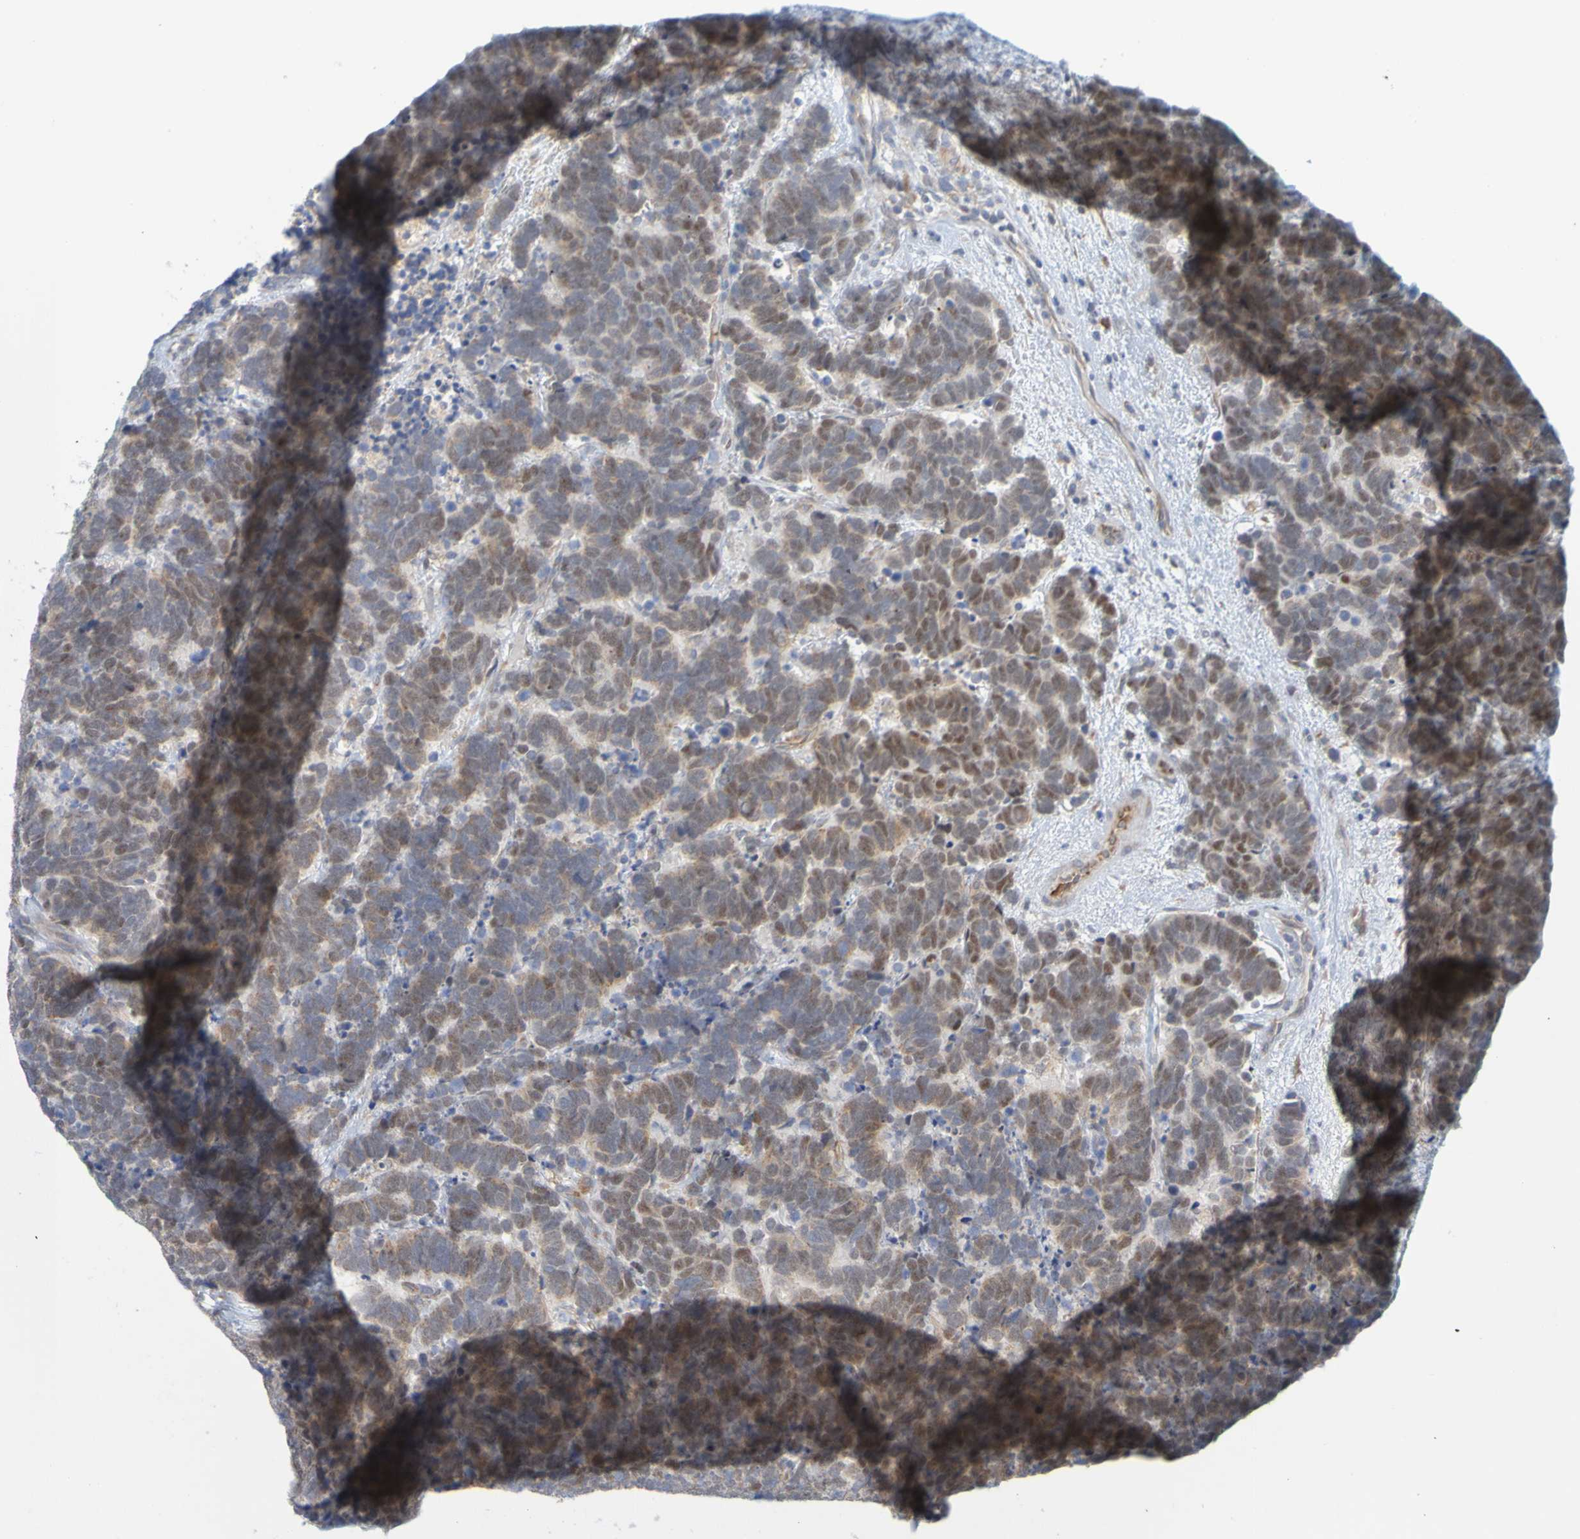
{"staining": {"intensity": "moderate", "quantity": "25%-75%", "location": "cytoplasmic/membranous,nuclear"}, "tissue": "carcinoid", "cell_type": "Tumor cells", "image_type": "cancer", "snomed": [{"axis": "morphology", "description": "Carcinoma, NOS"}, {"axis": "morphology", "description": "Carcinoid, malignant, NOS"}, {"axis": "topography", "description": "Urinary bladder"}], "caption": "Tumor cells show medium levels of moderate cytoplasmic/membranous and nuclear expression in approximately 25%-75% of cells in human malignant carcinoid. (IHC, brightfield microscopy, high magnification).", "gene": "MOGS", "patient": {"sex": "male", "age": 57}}